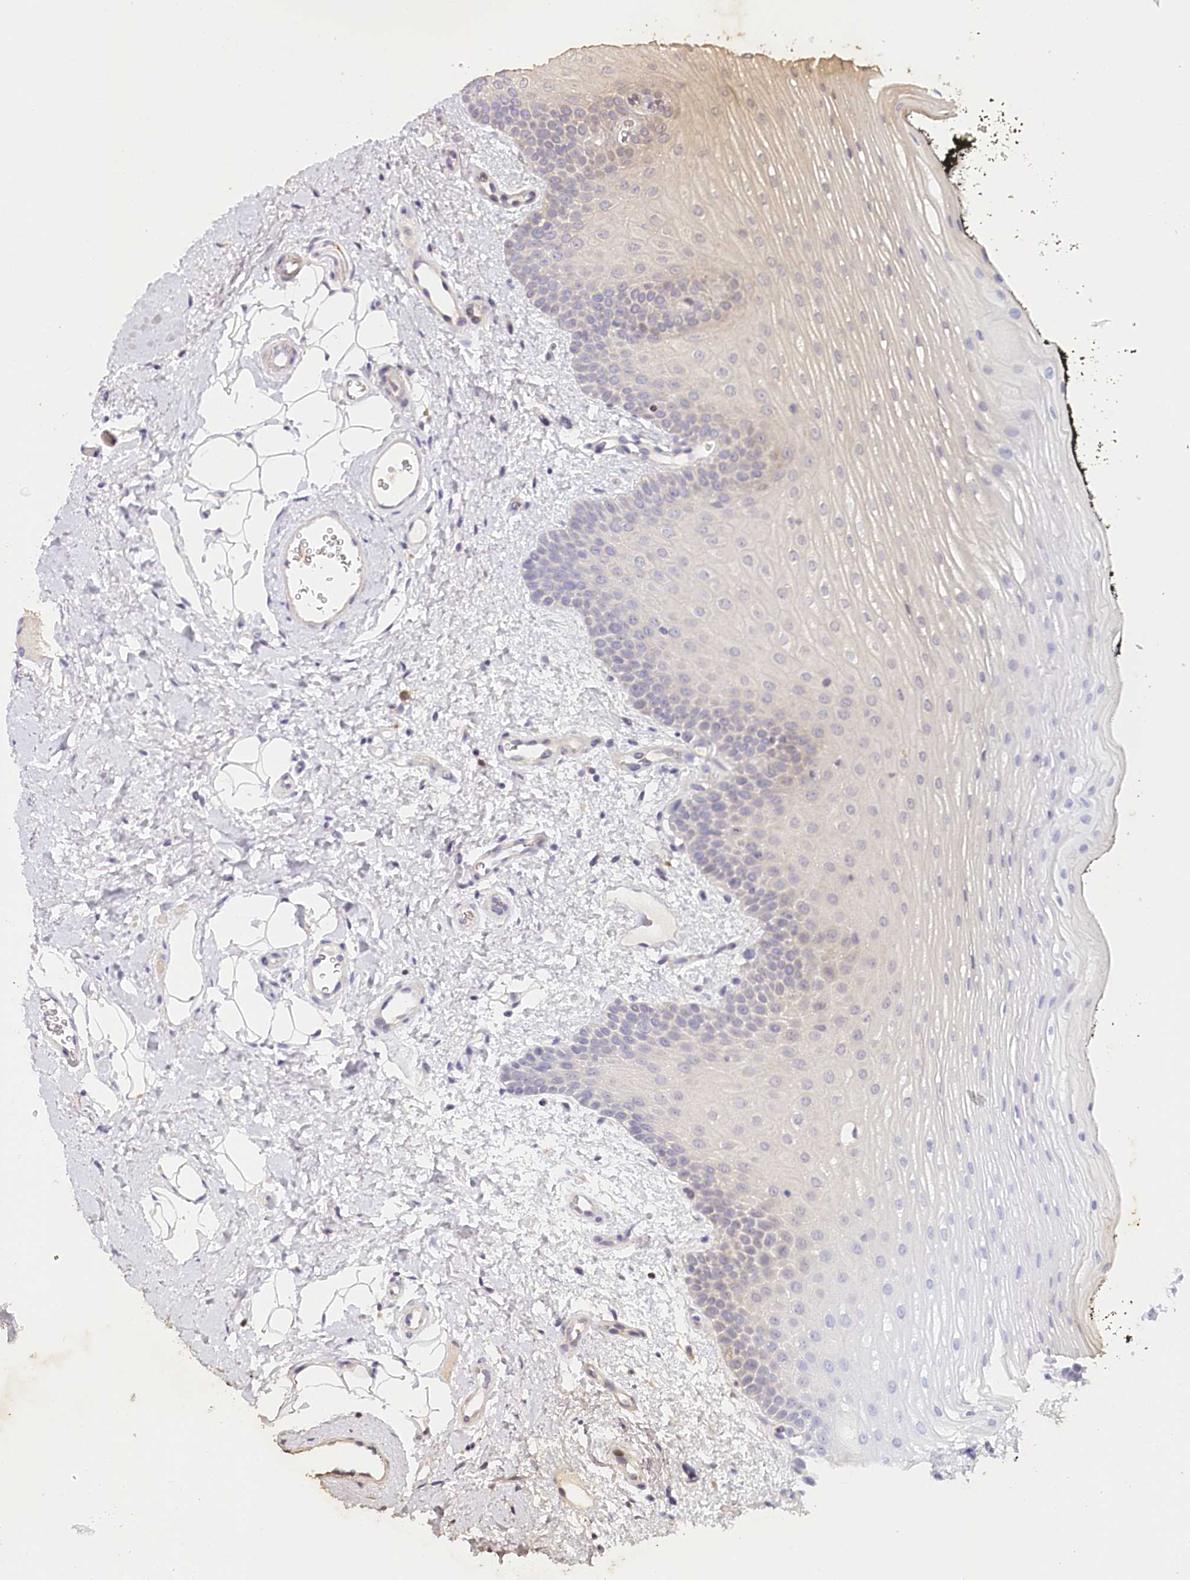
{"staining": {"intensity": "moderate", "quantity": "25%-75%", "location": "cytoplasmic/membranous"}, "tissue": "oral mucosa", "cell_type": "Squamous epithelial cells", "image_type": "normal", "snomed": [{"axis": "morphology", "description": "No evidence of malignacy"}, {"axis": "topography", "description": "Oral tissue"}, {"axis": "topography", "description": "Head-Neck"}], "caption": "IHC image of benign oral mucosa stained for a protein (brown), which displays medium levels of moderate cytoplasmic/membranous staining in approximately 25%-75% of squamous epithelial cells.", "gene": "IRAK1BP1", "patient": {"sex": "male", "age": 68}}